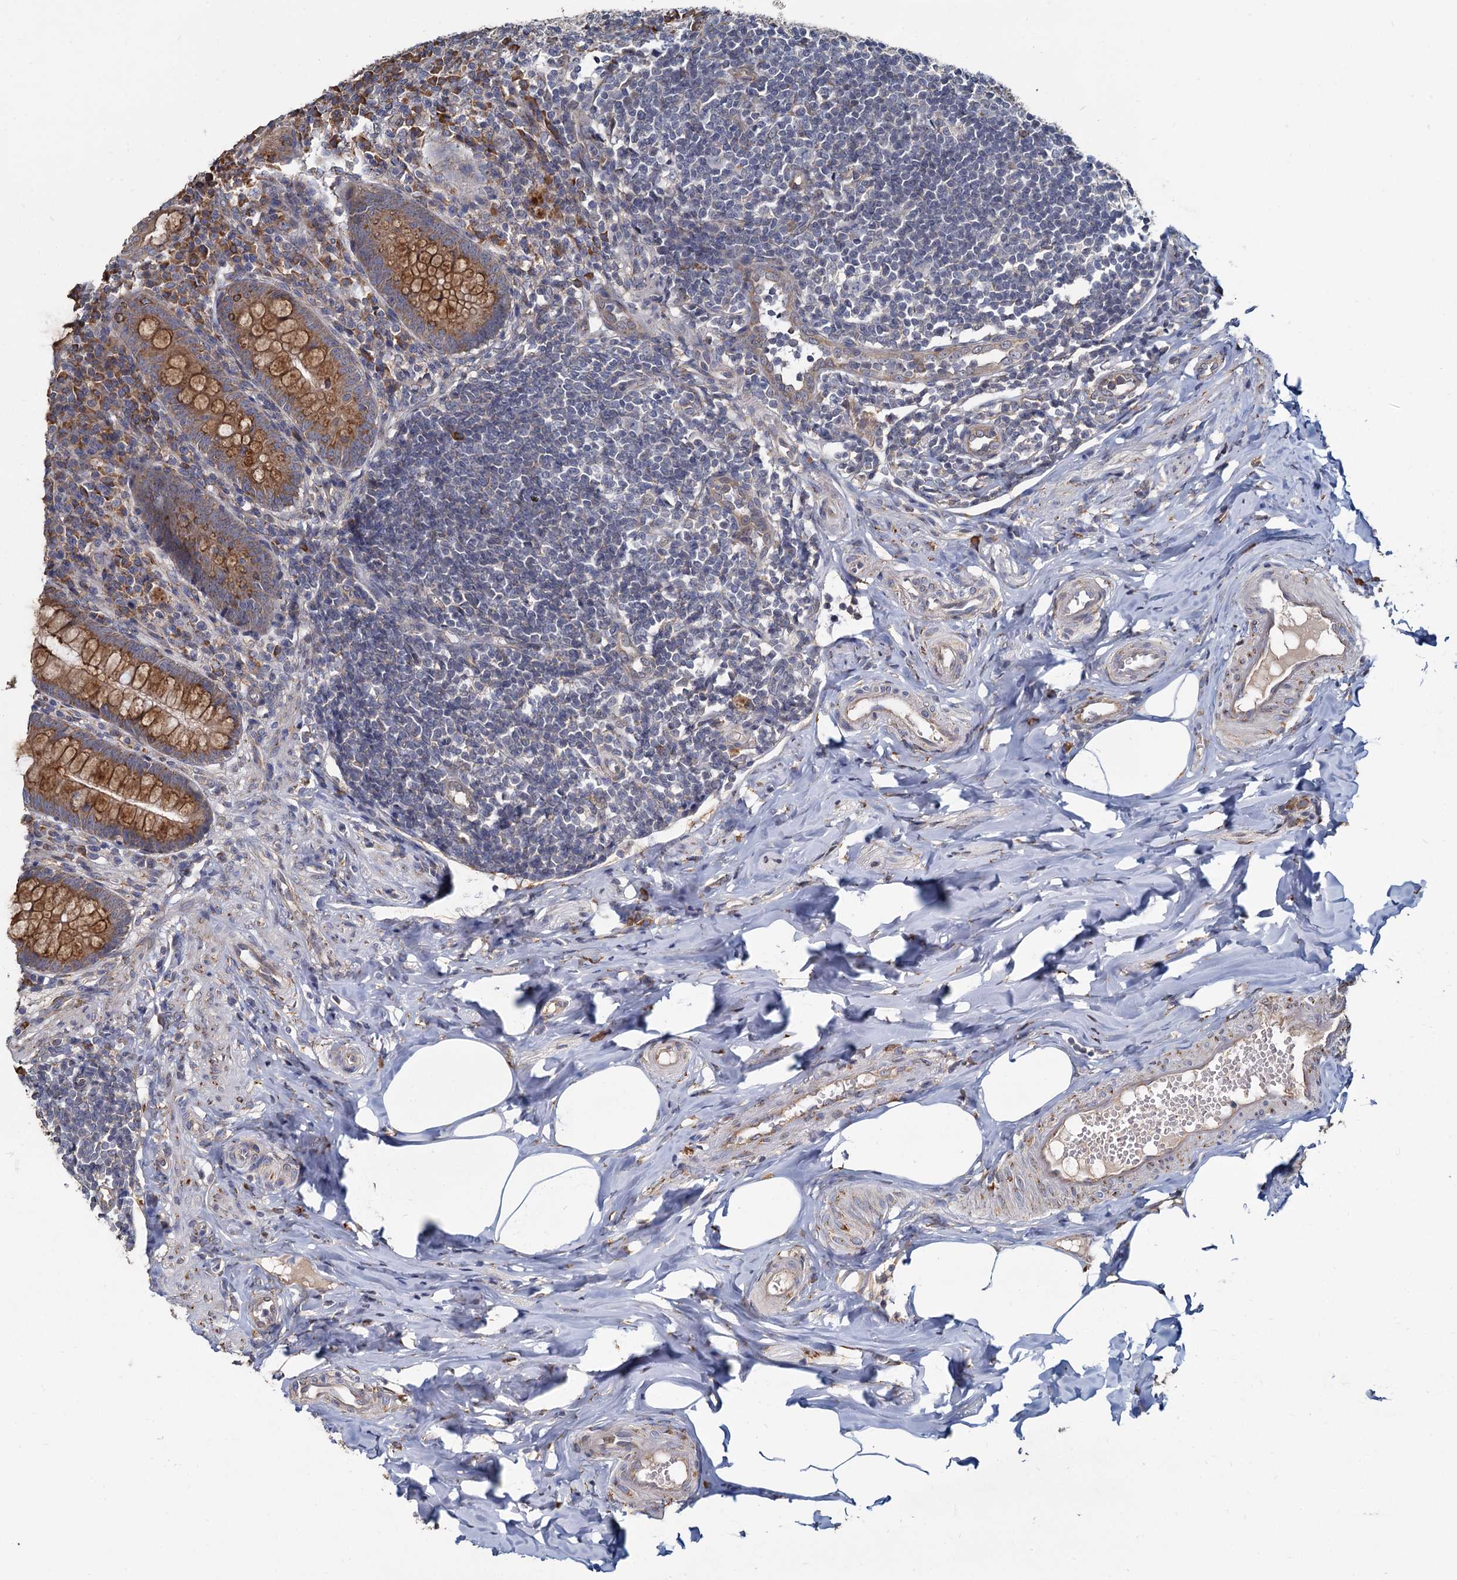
{"staining": {"intensity": "moderate", "quantity": ">75%", "location": "cytoplasmic/membranous"}, "tissue": "appendix", "cell_type": "Glandular cells", "image_type": "normal", "snomed": [{"axis": "morphology", "description": "Normal tissue, NOS"}, {"axis": "topography", "description": "Appendix"}], "caption": "Appendix stained with DAB (3,3'-diaminobenzidine) immunohistochemistry exhibits medium levels of moderate cytoplasmic/membranous positivity in approximately >75% of glandular cells.", "gene": "LRRC51", "patient": {"sex": "female", "age": 33}}